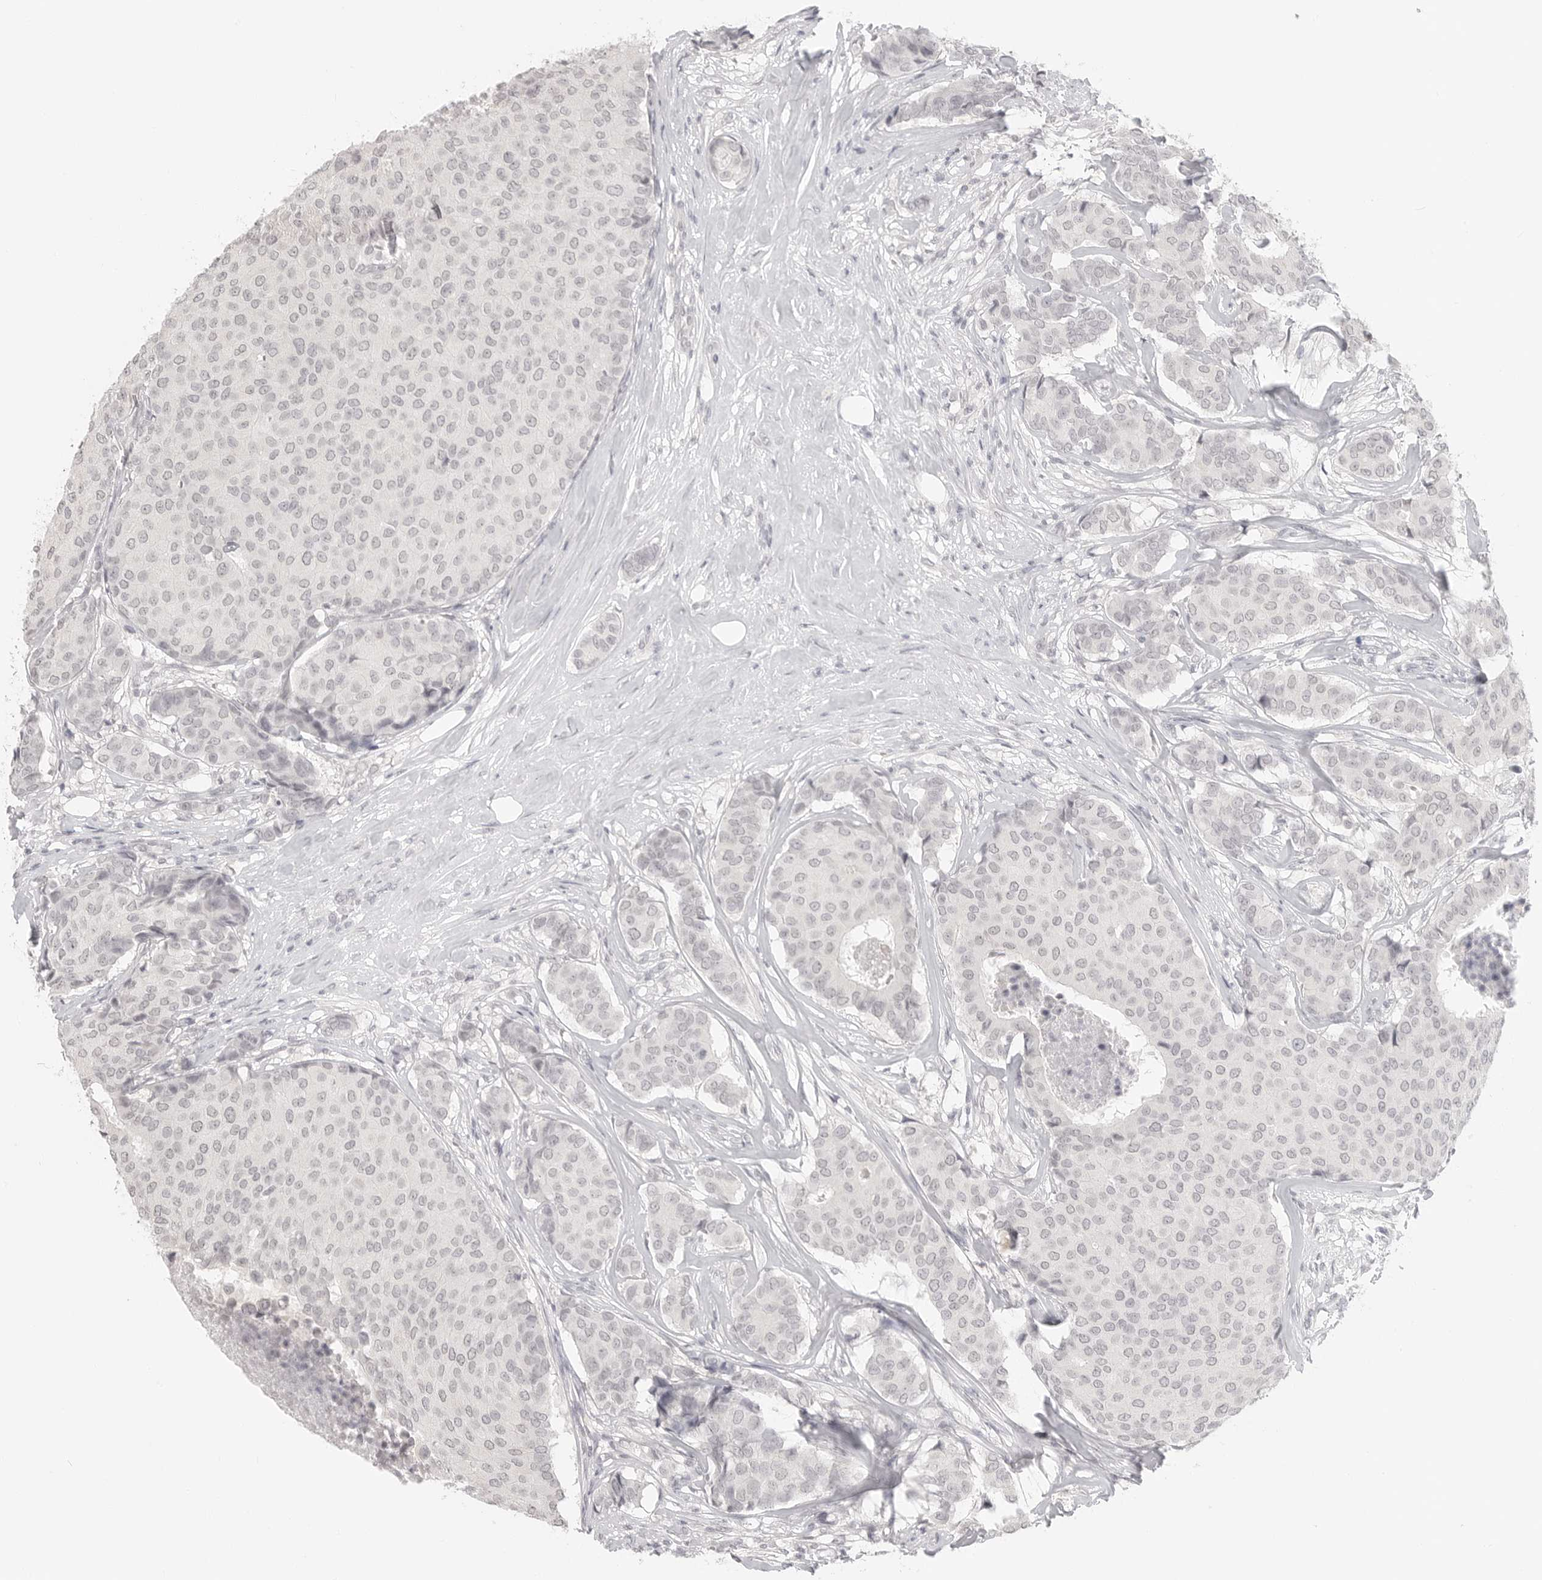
{"staining": {"intensity": "negative", "quantity": "none", "location": "none"}, "tissue": "breast cancer", "cell_type": "Tumor cells", "image_type": "cancer", "snomed": [{"axis": "morphology", "description": "Duct carcinoma"}, {"axis": "topography", "description": "Breast"}], "caption": "There is no significant staining in tumor cells of breast cancer (infiltrating ductal carcinoma).", "gene": "KLK11", "patient": {"sex": "female", "age": 75}}